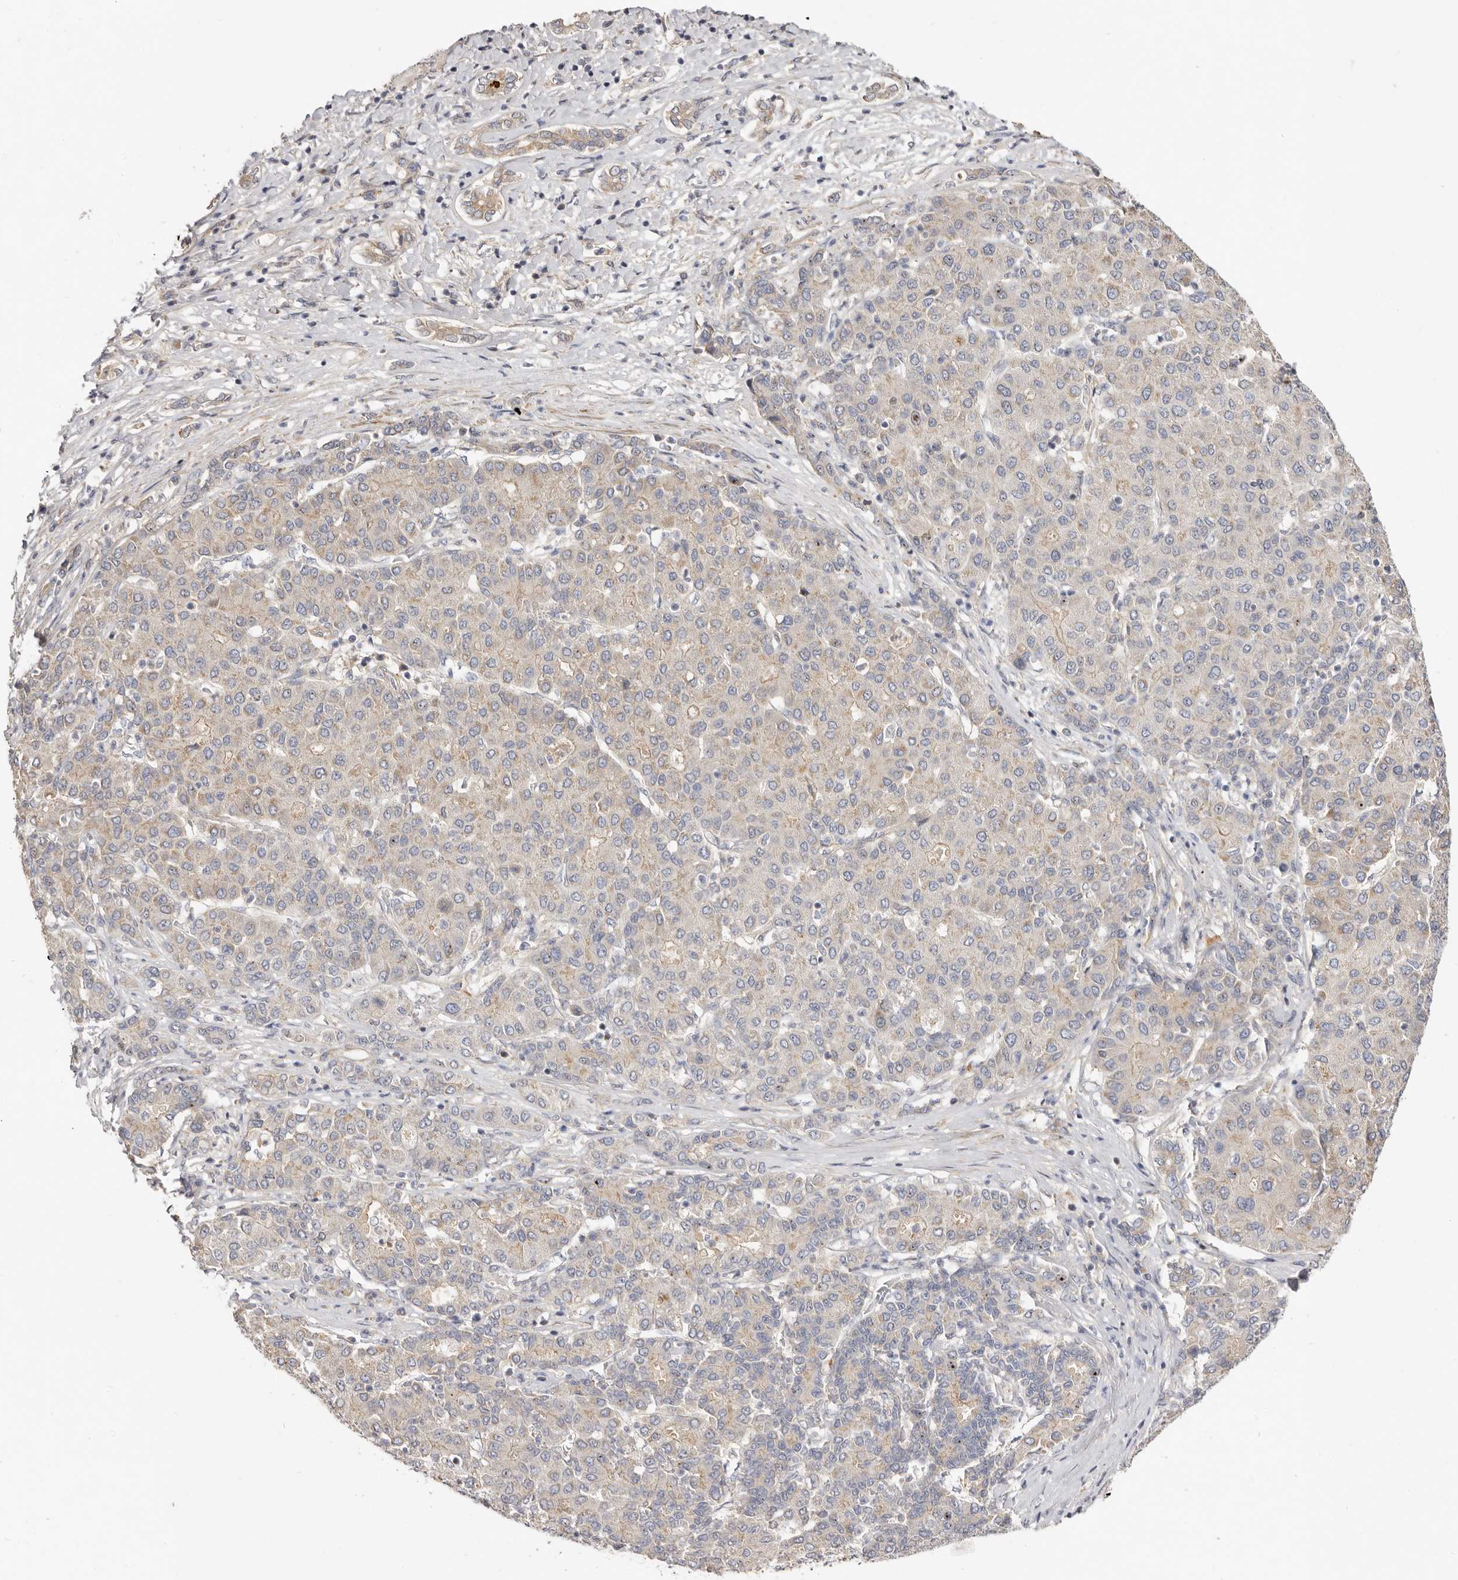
{"staining": {"intensity": "weak", "quantity": "<25%", "location": "cytoplasmic/membranous"}, "tissue": "liver cancer", "cell_type": "Tumor cells", "image_type": "cancer", "snomed": [{"axis": "morphology", "description": "Carcinoma, Hepatocellular, NOS"}, {"axis": "topography", "description": "Liver"}], "caption": "The image exhibits no staining of tumor cells in liver cancer (hepatocellular carcinoma).", "gene": "ADAMTS9", "patient": {"sex": "male", "age": 65}}